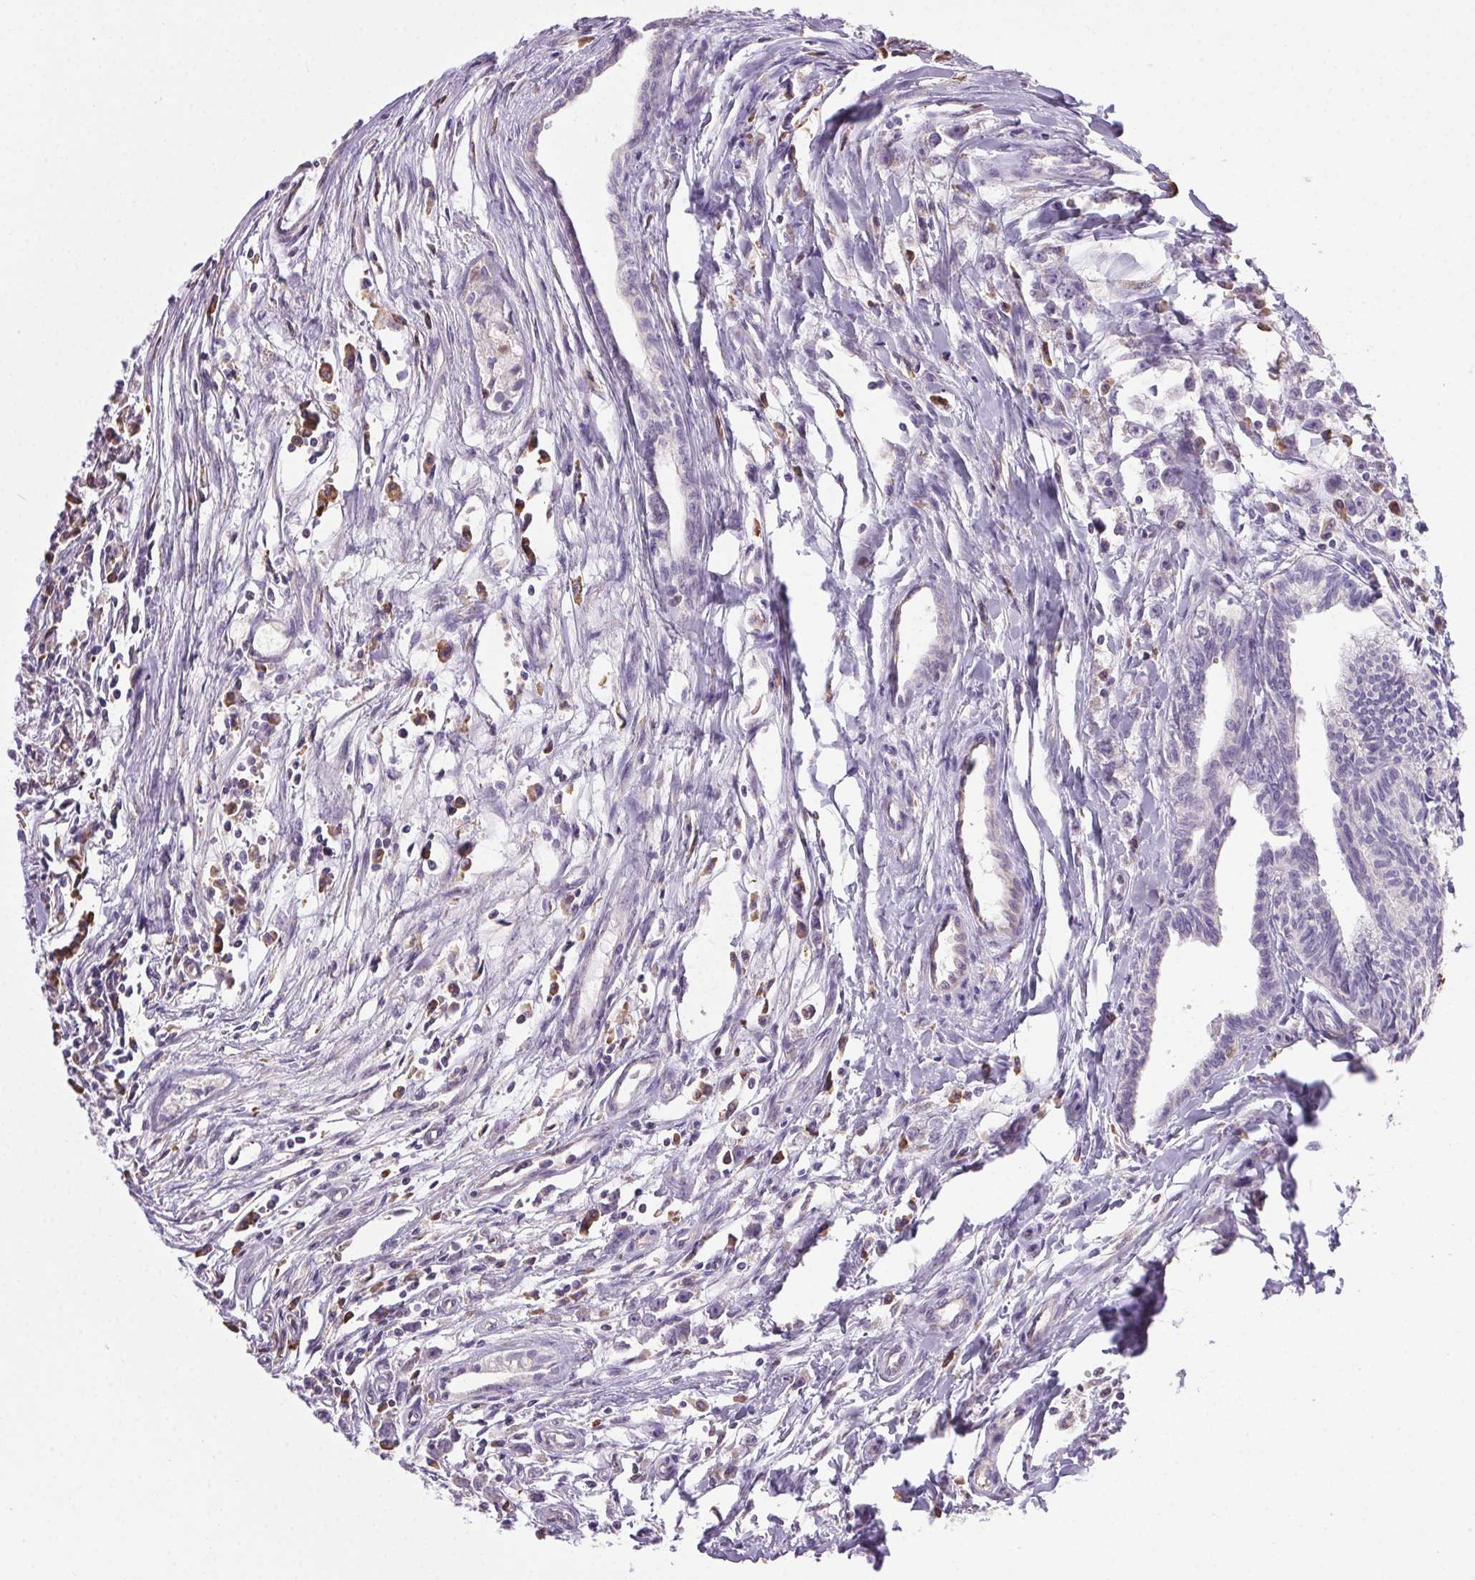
{"staining": {"intensity": "negative", "quantity": "none", "location": "none"}, "tissue": "testis cancer", "cell_type": "Tumor cells", "image_type": "cancer", "snomed": [{"axis": "morphology", "description": "Carcinoma, Embryonal, NOS"}, {"axis": "morphology", "description": "Teratoma, malignant, NOS"}, {"axis": "topography", "description": "Testis"}], "caption": "High power microscopy photomicrograph of an immunohistochemistry histopathology image of teratoma (malignant) (testis), revealing no significant expression in tumor cells.", "gene": "SNX31", "patient": {"sex": "male", "age": 24}}